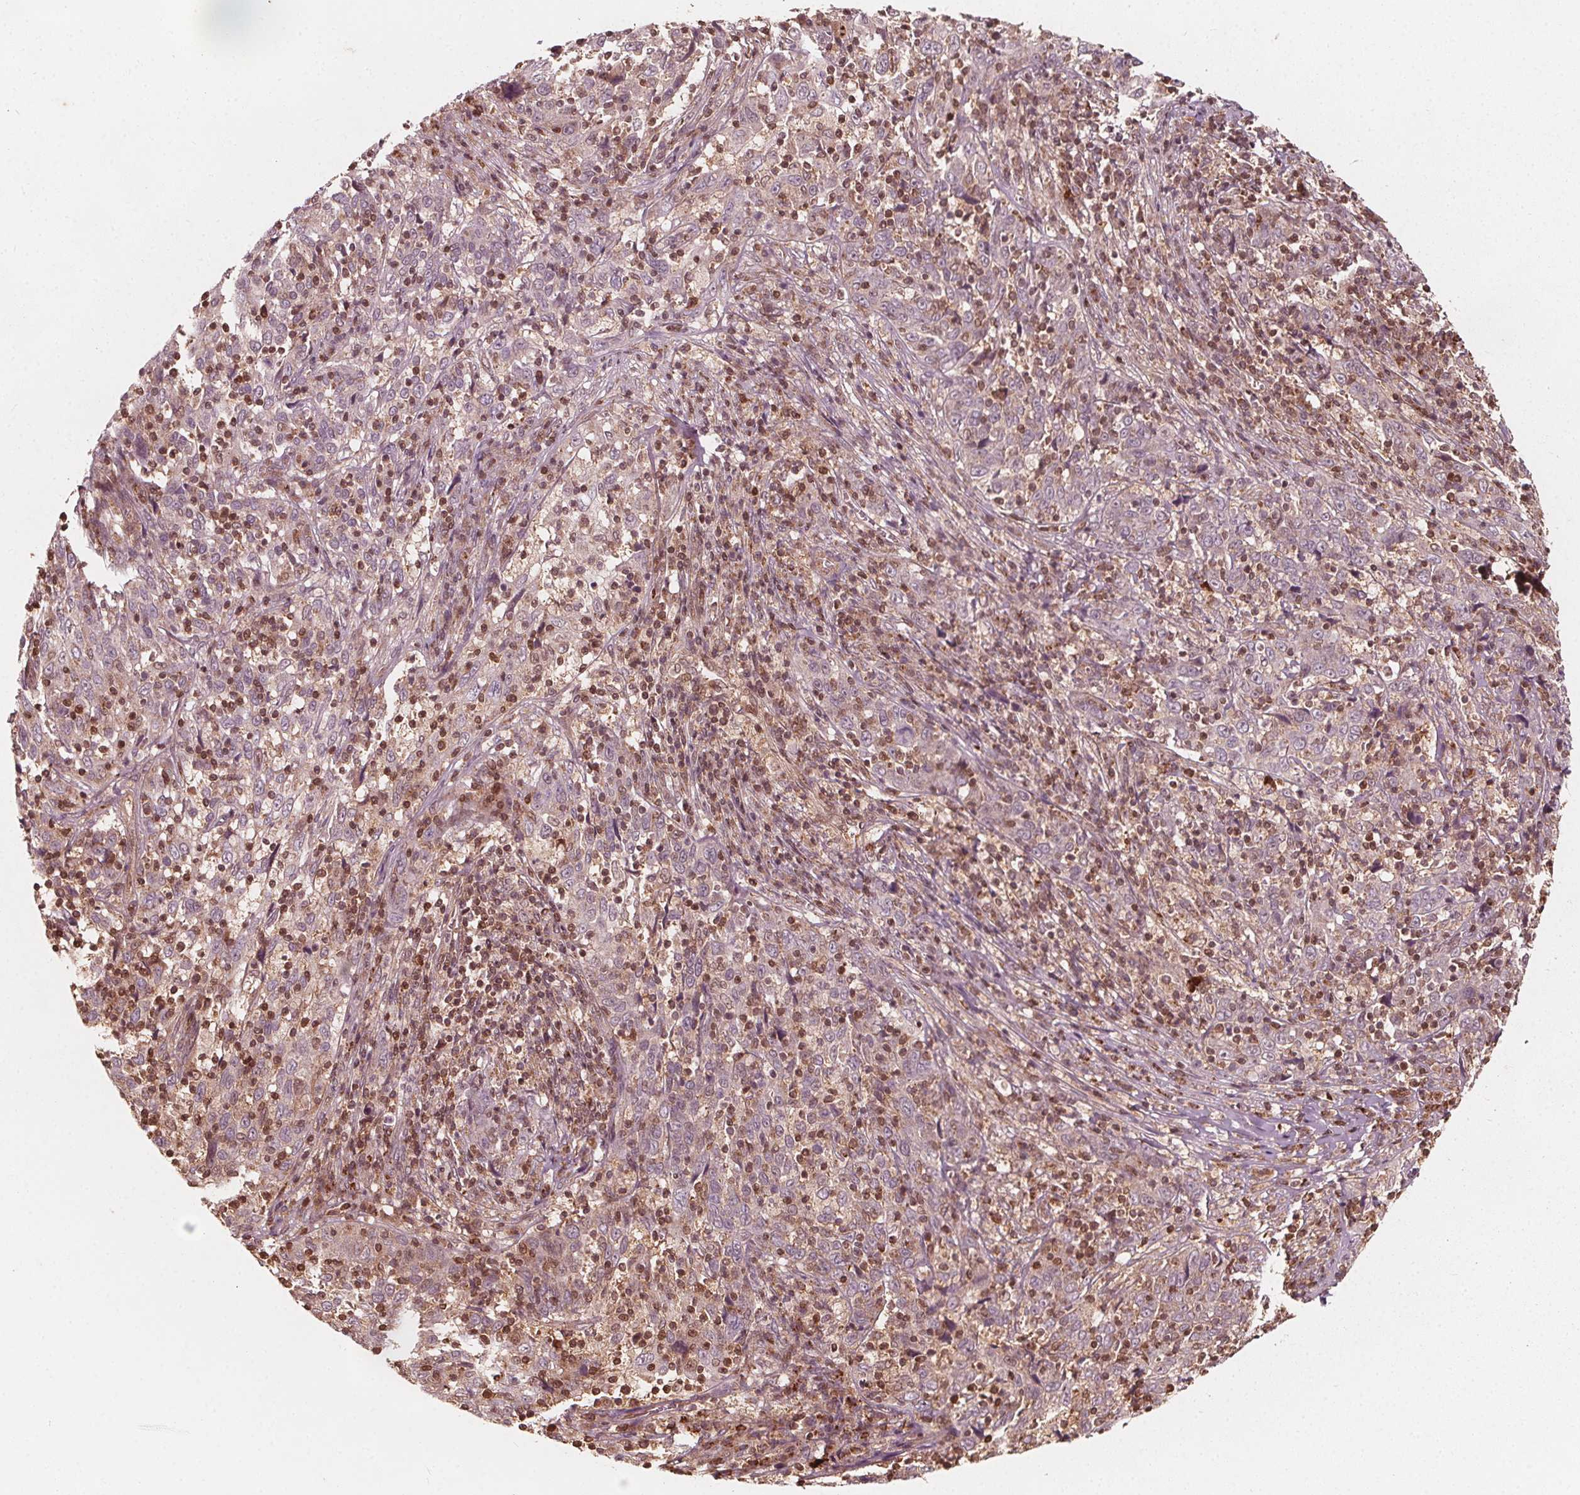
{"staining": {"intensity": "negative", "quantity": "none", "location": "none"}, "tissue": "cervical cancer", "cell_type": "Tumor cells", "image_type": "cancer", "snomed": [{"axis": "morphology", "description": "Squamous cell carcinoma, NOS"}, {"axis": "topography", "description": "Cervix"}], "caption": "Human cervical squamous cell carcinoma stained for a protein using immunohistochemistry reveals no positivity in tumor cells.", "gene": "AIP", "patient": {"sex": "female", "age": 46}}